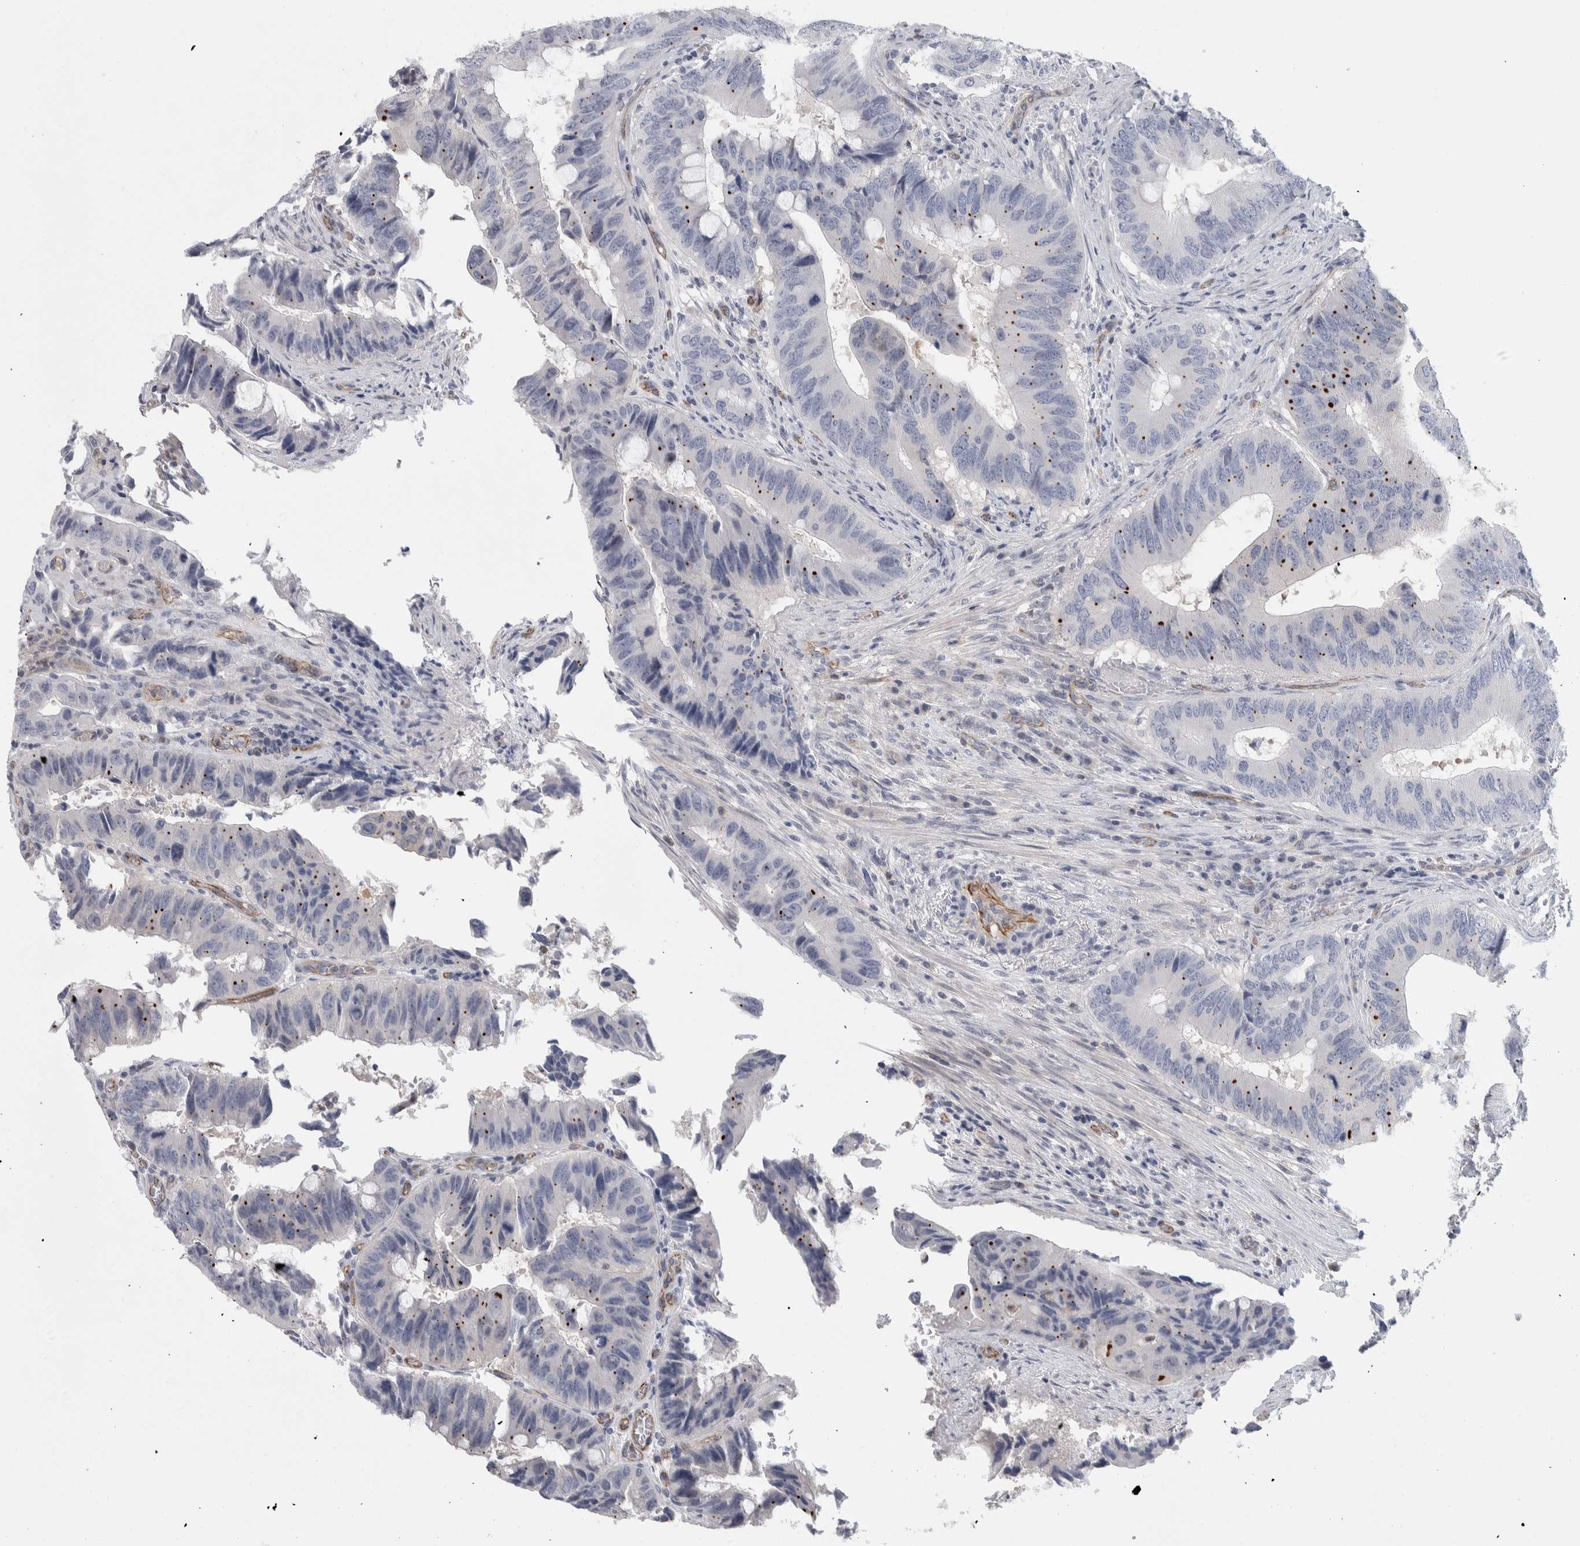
{"staining": {"intensity": "negative", "quantity": "none", "location": "none"}, "tissue": "colorectal cancer", "cell_type": "Tumor cells", "image_type": "cancer", "snomed": [{"axis": "morphology", "description": "Adenocarcinoma, NOS"}, {"axis": "topography", "description": "Colon"}], "caption": "The IHC micrograph has no significant expression in tumor cells of colorectal cancer (adenocarcinoma) tissue.", "gene": "ZNF862", "patient": {"sex": "male", "age": 71}}